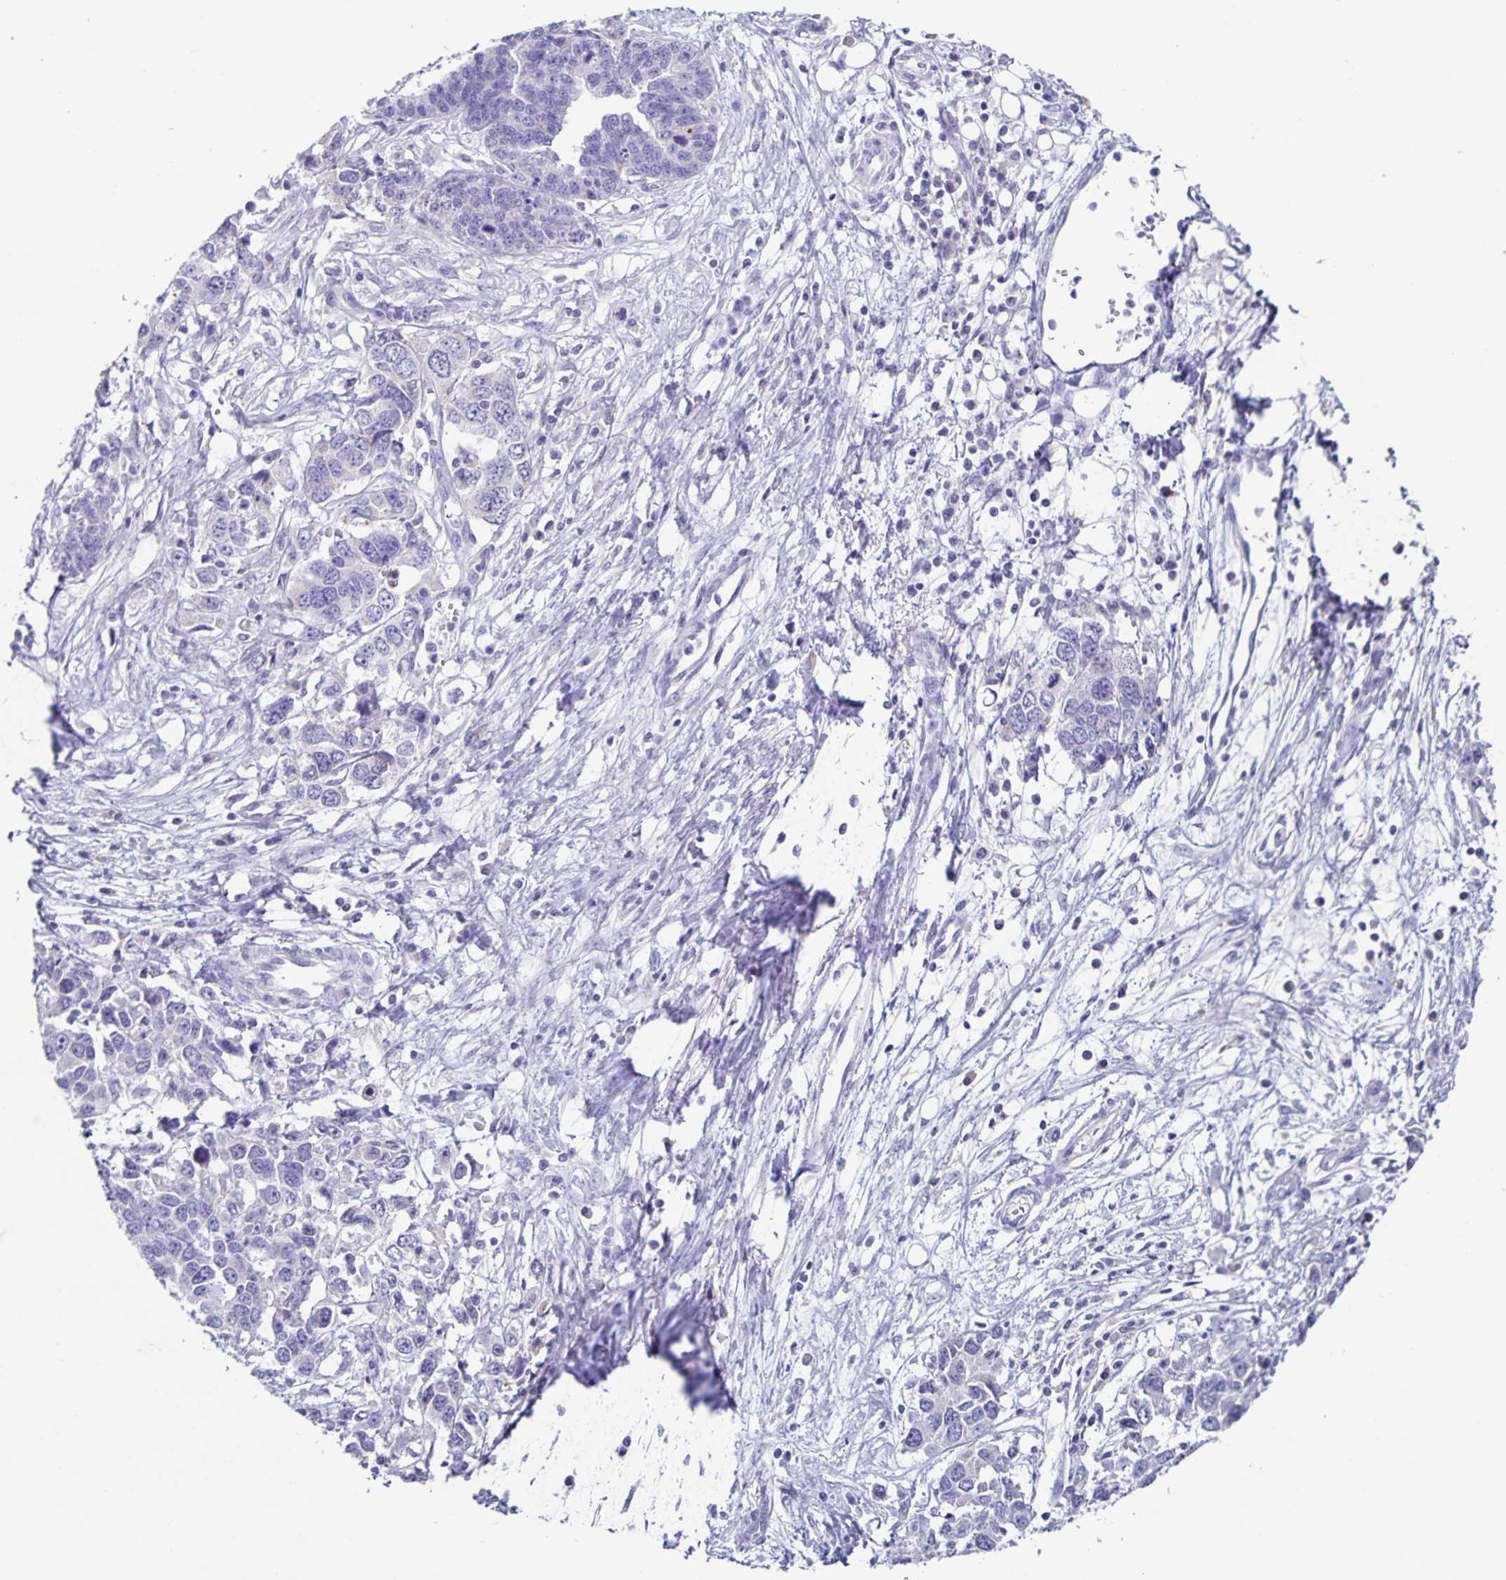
{"staining": {"intensity": "negative", "quantity": "none", "location": "none"}, "tissue": "ovarian cancer", "cell_type": "Tumor cells", "image_type": "cancer", "snomed": [{"axis": "morphology", "description": "Cystadenocarcinoma, serous, NOS"}, {"axis": "topography", "description": "Ovary"}], "caption": "This is an IHC photomicrograph of human ovarian cancer. There is no positivity in tumor cells.", "gene": "RPL36A", "patient": {"sex": "female", "age": 76}}